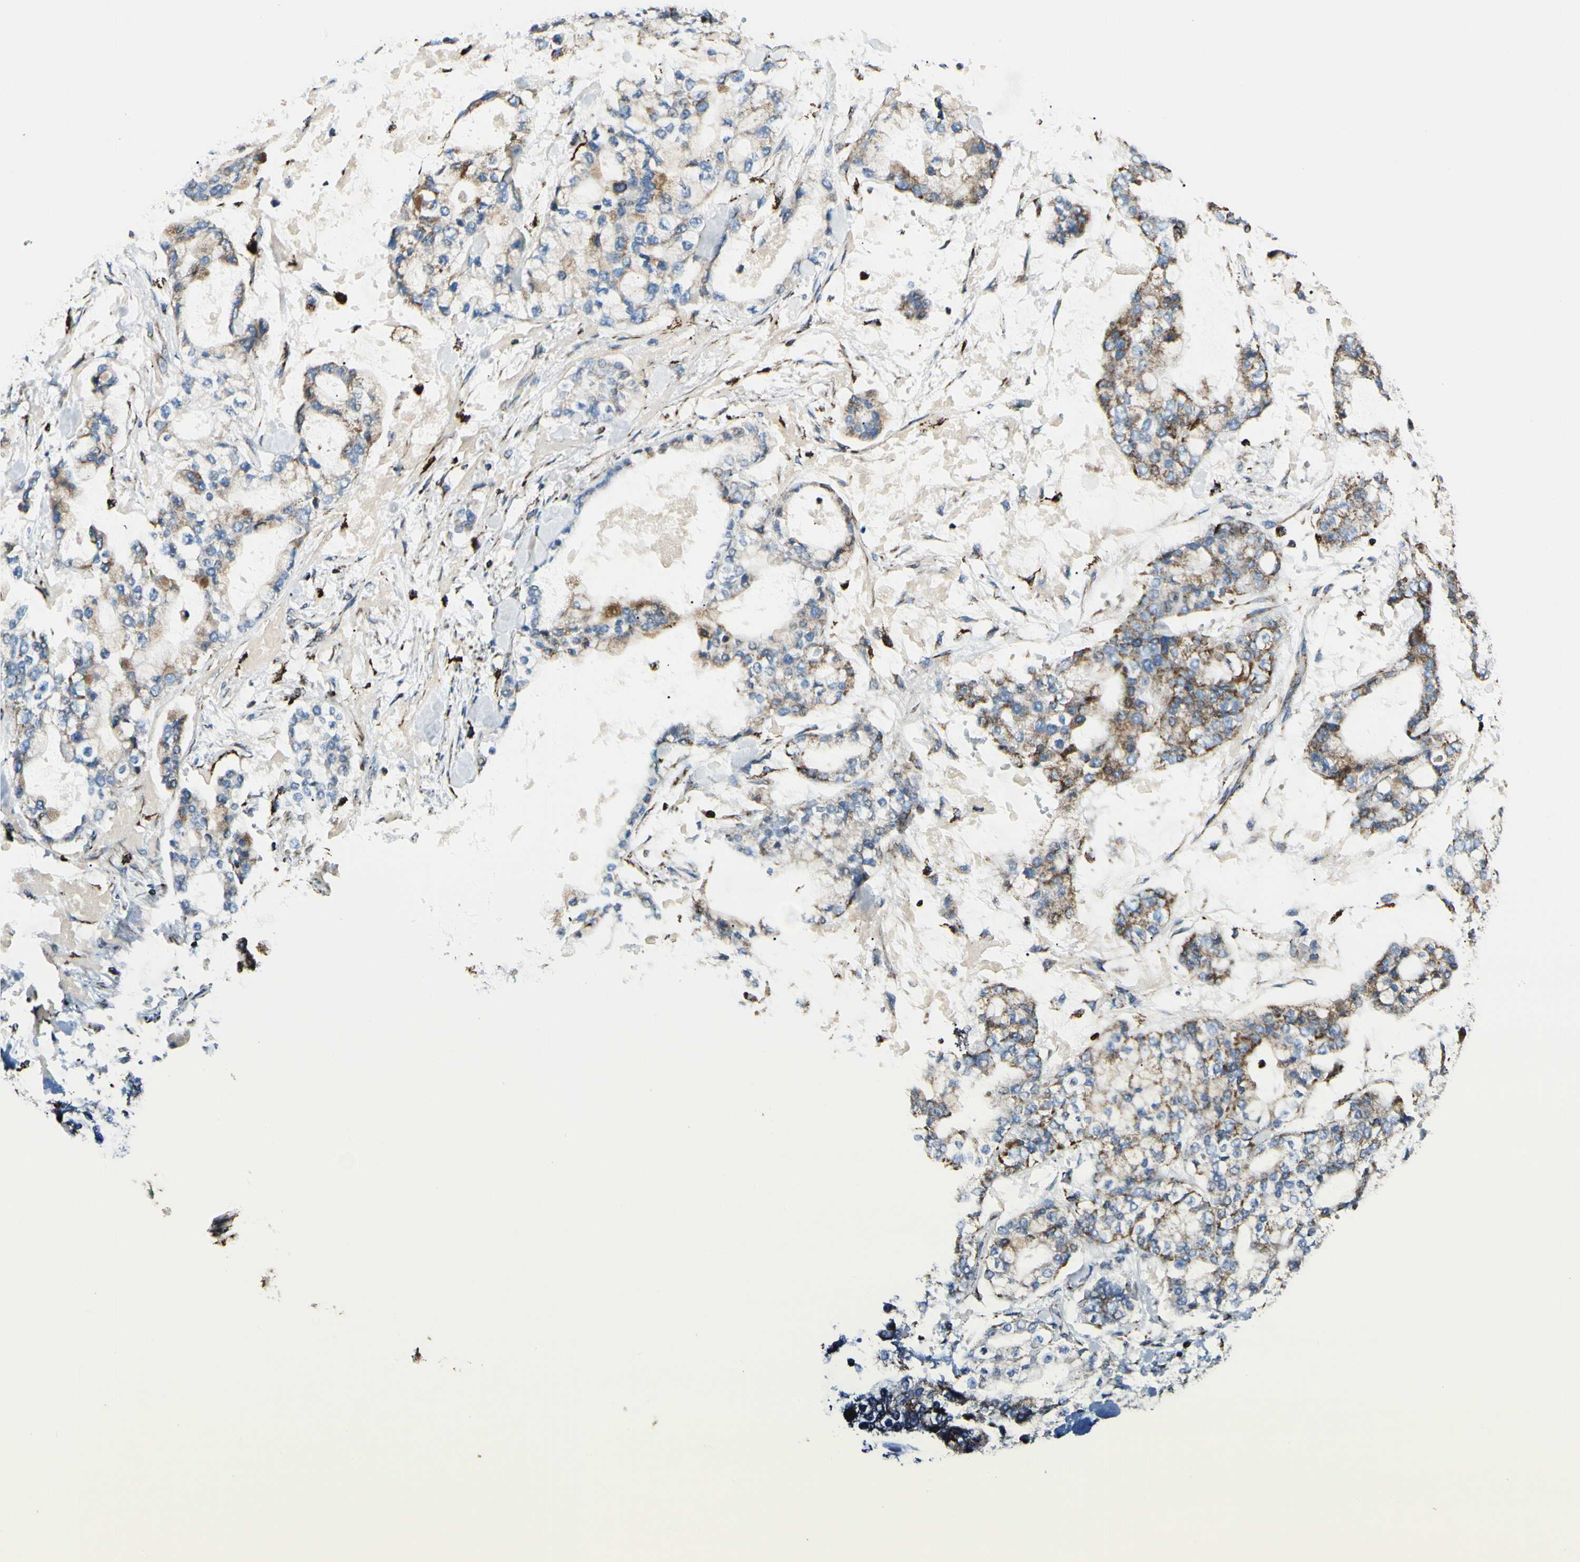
{"staining": {"intensity": "moderate", "quantity": "25%-75%", "location": "cytoplasmic/membranous"}, "tissue": "stomach cancer", "cell_type": "Tumor cells", "image_type": "cancer", "snomed": [{"axis": "morphology", "description": "Normal tissue, NOS"}, {"axis": "morphology", "description": "Adenocarcinoma, NOS"}, {"axis": "topography", "description": "Stomach, upper"}, {"axis": "topography", "description": "Stomach"}], "caption": "Protein expression analysis of stomach cancer exhibits moderate cytoplasmic/membranous expression in approximately 25%-75% of tumor cells. (DAB IHC with brightfield microscopy, high magnification).", "gene": "ME2", "patient": {"sex": "male", "age": 76}}